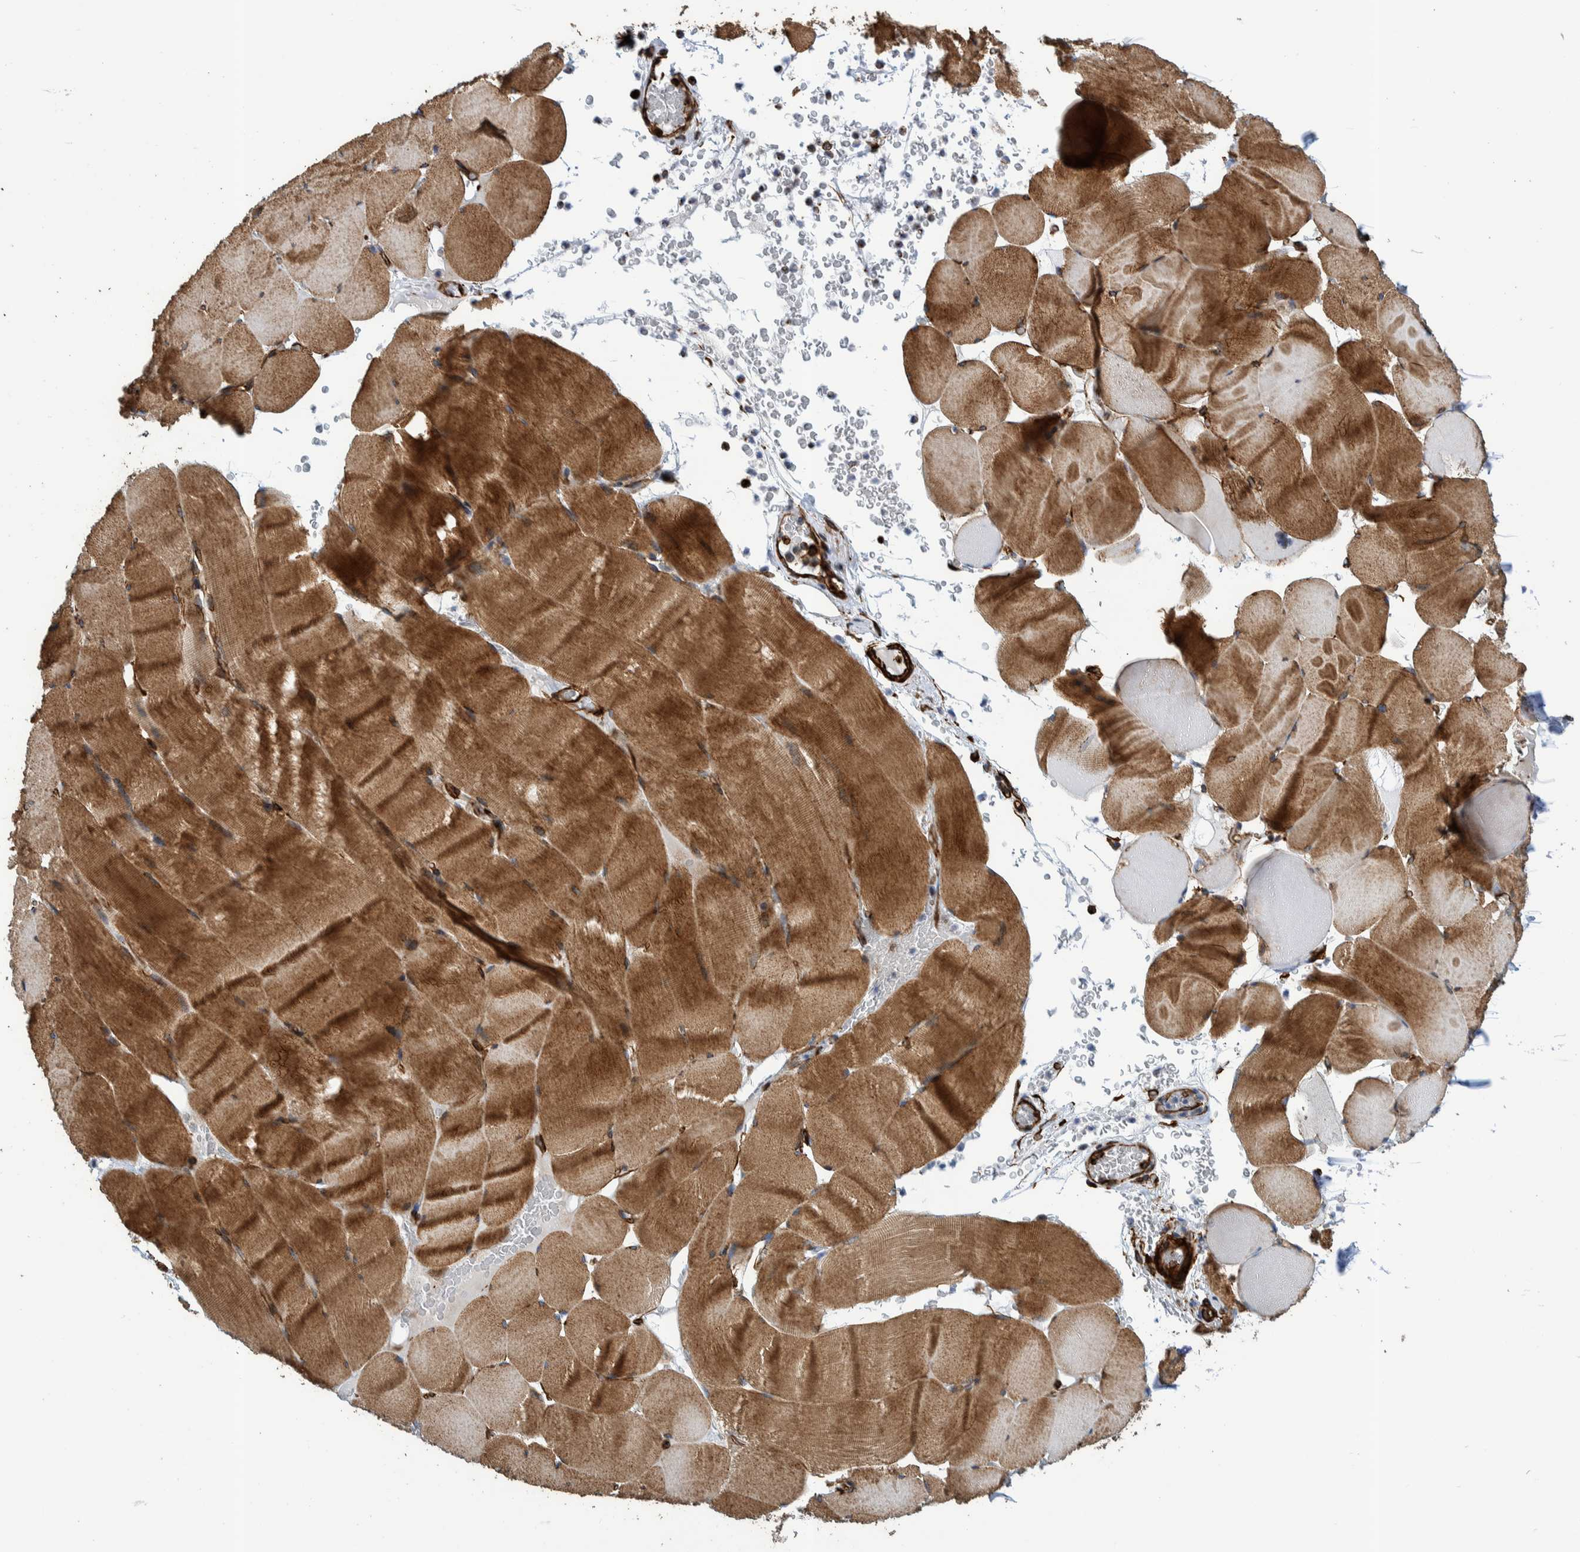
{"staining": {"intensity": "moderate", "quantity": ">75%", "location": "cytoplasmic/membranous"}, "tissue": "skeletal muscle", "cell_type": "Myocytes", "image_type": "normal", "snomed": [{"axis": "morphology", "description": "Normal tissue, NOS"}, {"axis": "topography", "description": "Skeletal muscle"}], "caption": "Moderate cytoplasmic/membranous positivity for a protein is appreciated in approximately >75% of myocytes of normal skeletal muscle using immunohistochemistry (IHC).", "gene": "CCDC57", "patient": {"sex": "male", "age": 62}}